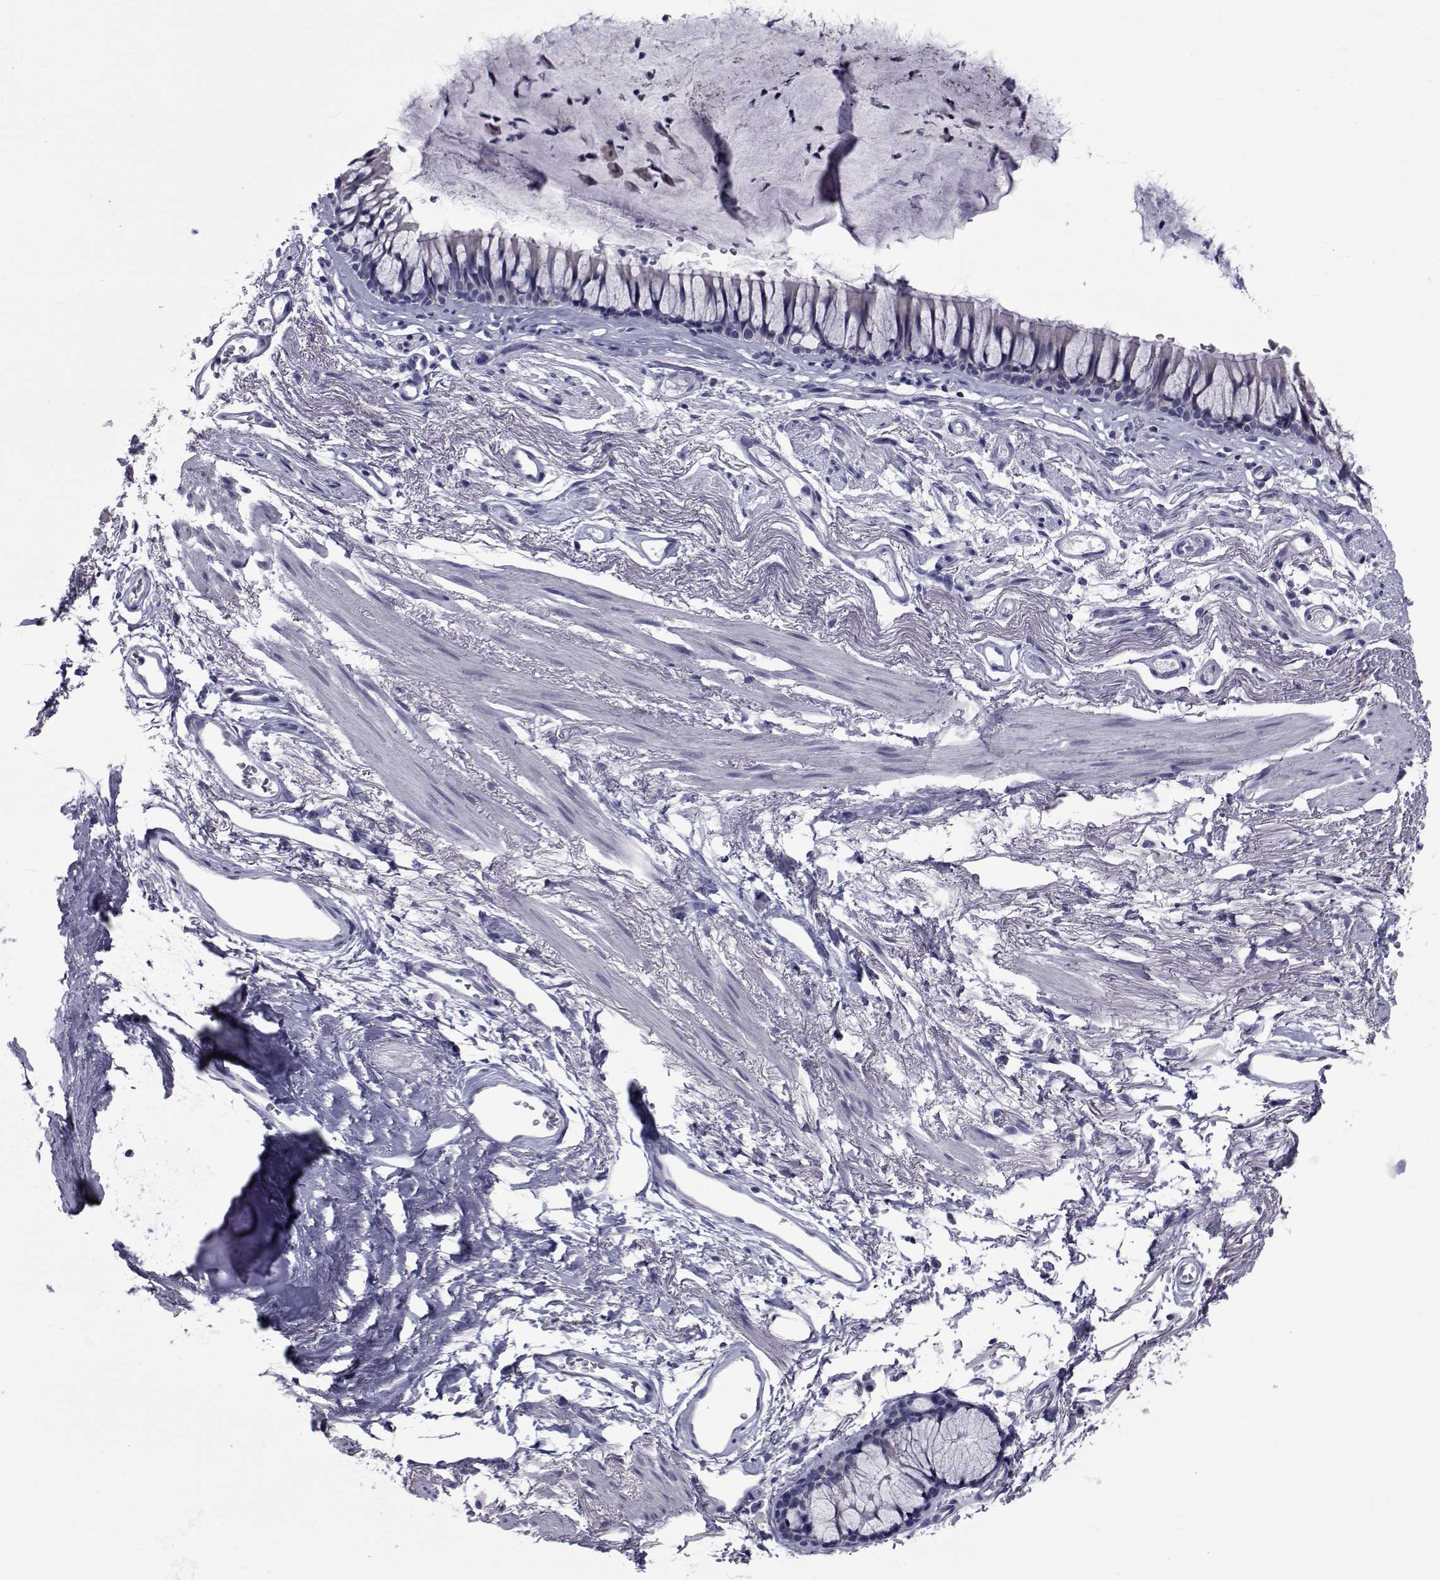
{"staining": {"intensity": "negative", "quantity": "none", "location": "none"}, "tissue": "adipose tissue", "cell_type": "Adipocytes", "image_type": "normal", "snomed": [{"axis": "morphology", "description": "Normal tissue, NOS"}, {"axis": "topography", "description": "Cartilage tissue"}, {"axis": "topography", "description": "Bronchus"}], "caption": "High power microscopy micrograph of an immunohistochemistry image of normal adipose tissue, revealing no significant positivity in adipocytes.", "gene": "GKAP1", "patient": {"sex": "female", "age": 79}}